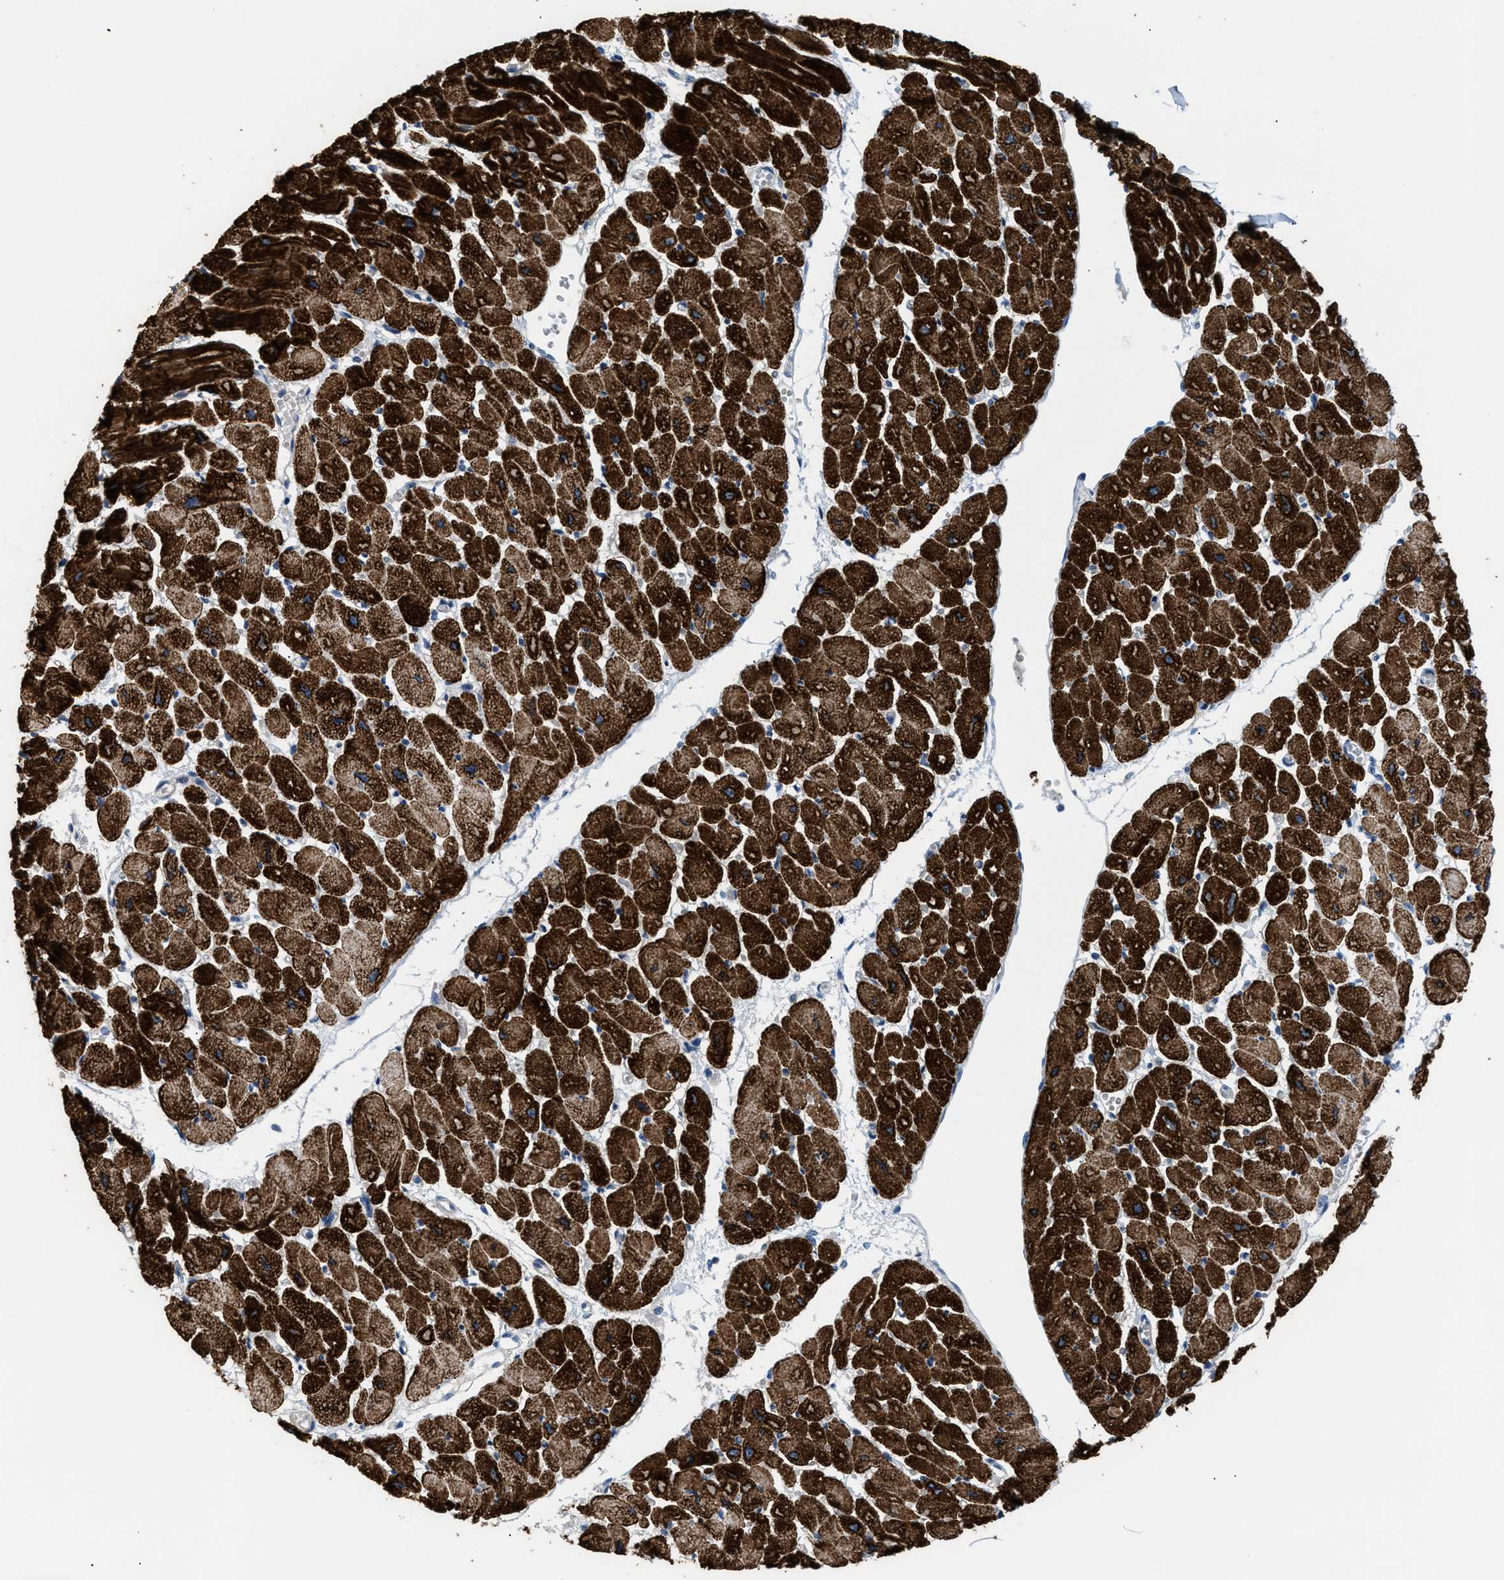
{"staining": {"intensity": "strong", "quantity": ">75%", "location": "cytoplasmic/membranous"}, "tissue": "heart muscle", "cell_type": "Cardiomyocytes", "image_type": "normal", "snomed": [{"axis": "morphology", "description": "Normal tissue, NOS"}, {"axis": "topography", "description": "Heart"}], "caption": "This histopathology image displays unremarkable heart muscle stained with immunohistochemistry (IHC) to label a protein in brown. The cytoplasmic/membranous of cardiomyocytes show strong positivity for the protein. Nuclei are counter-stained blue.", "gene": "ICA1", "patient": {"sex": "female", "age": 54}}